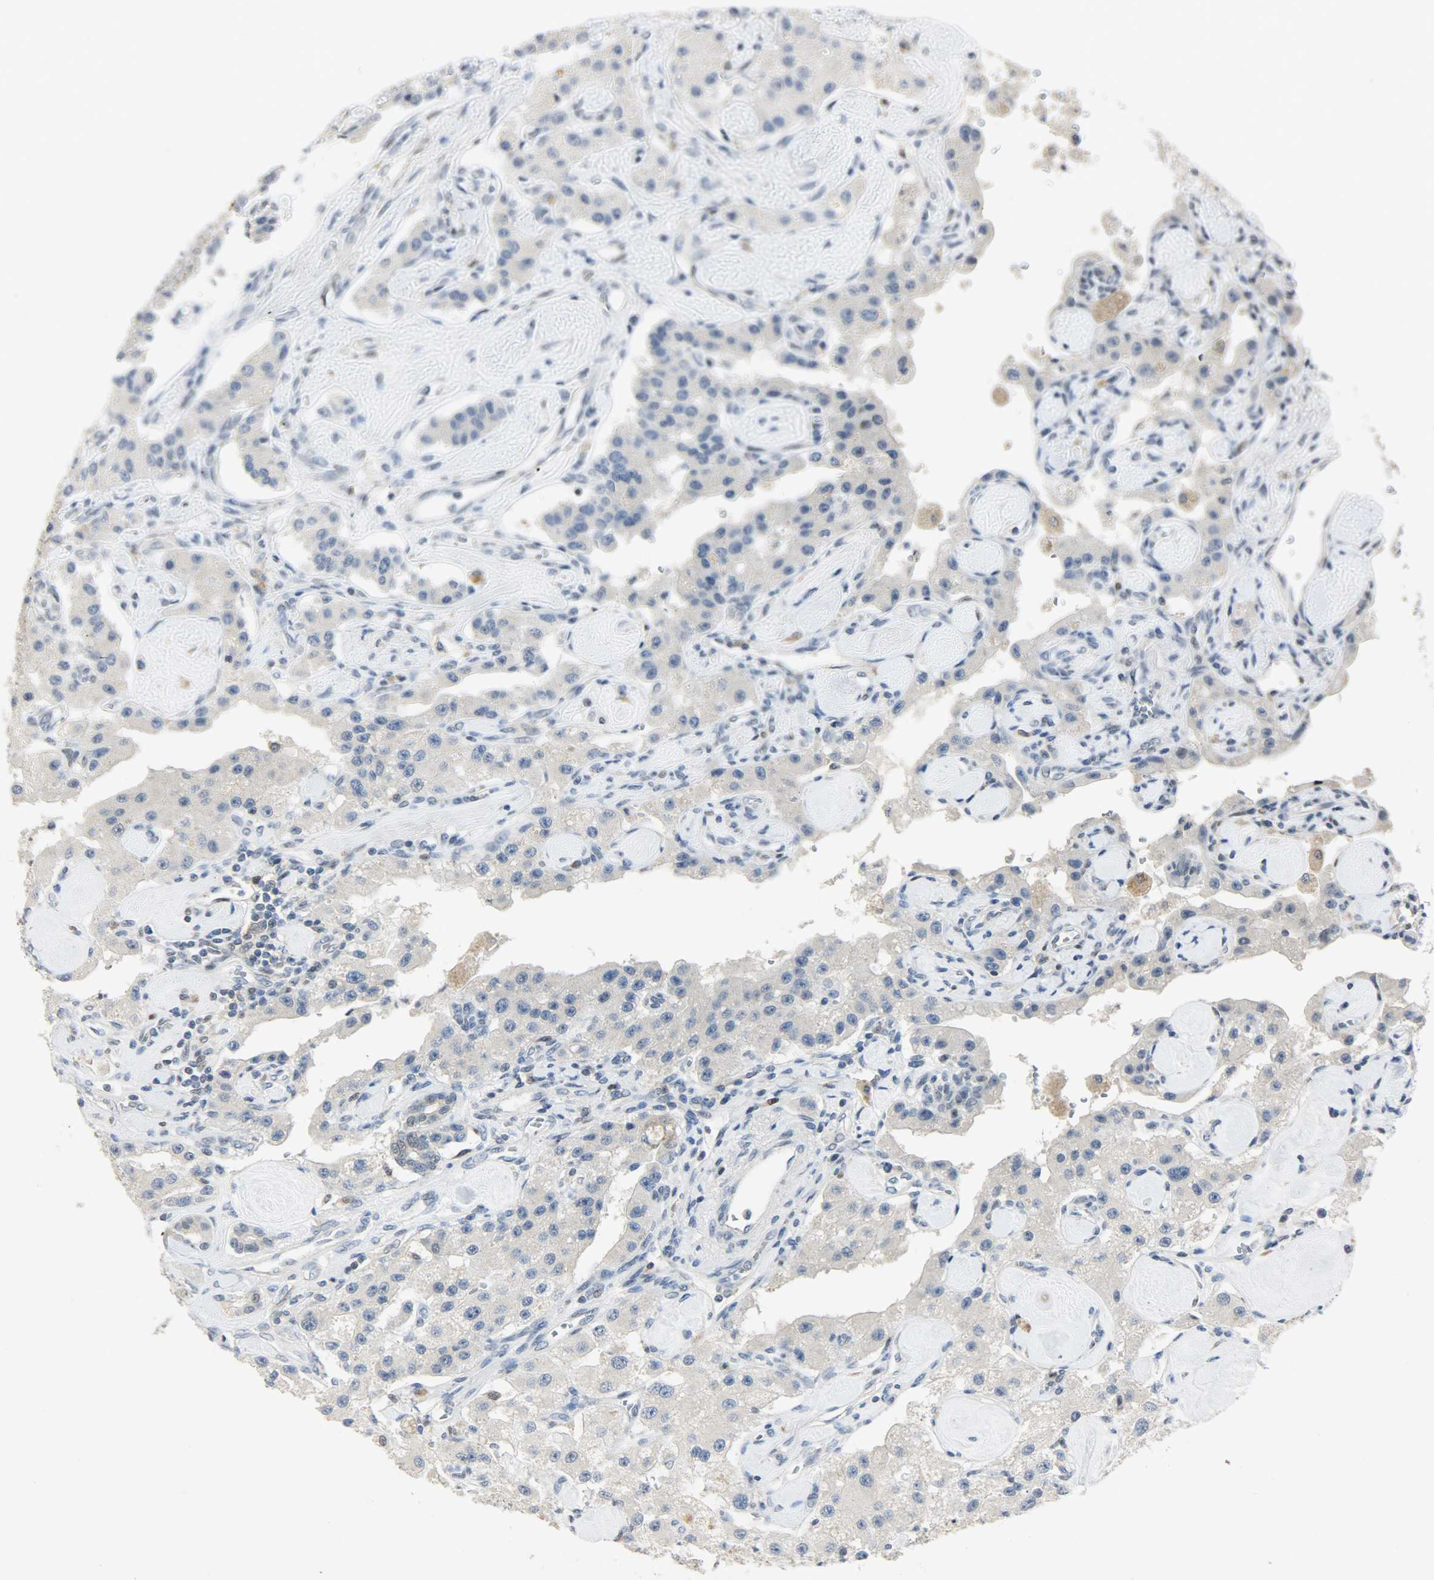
{"staining": {"intensity": "weak", "quantity": "25%-75%", "location": "cytoplasmic/membranous"}, "tissue": "carcinoid", "cell_type": "Tumor cells", "image_type": "cancer", "snomed": [{"axis": "morphology", "description": "Carcinoid, malignant, NOS"}, {"axis": "topography", "description": "Pancreas"}], "caption": "Brown immunohistochemical staining in carcinoid (malignant) displays weak cytoplasmic/membranous positivity in approximately 25%-75% of tumor cells. (DAB IHC with brightfield microscopy, high magnification).", "gene": "PPARG", "patient": {"sex": "male", "age": 41}}